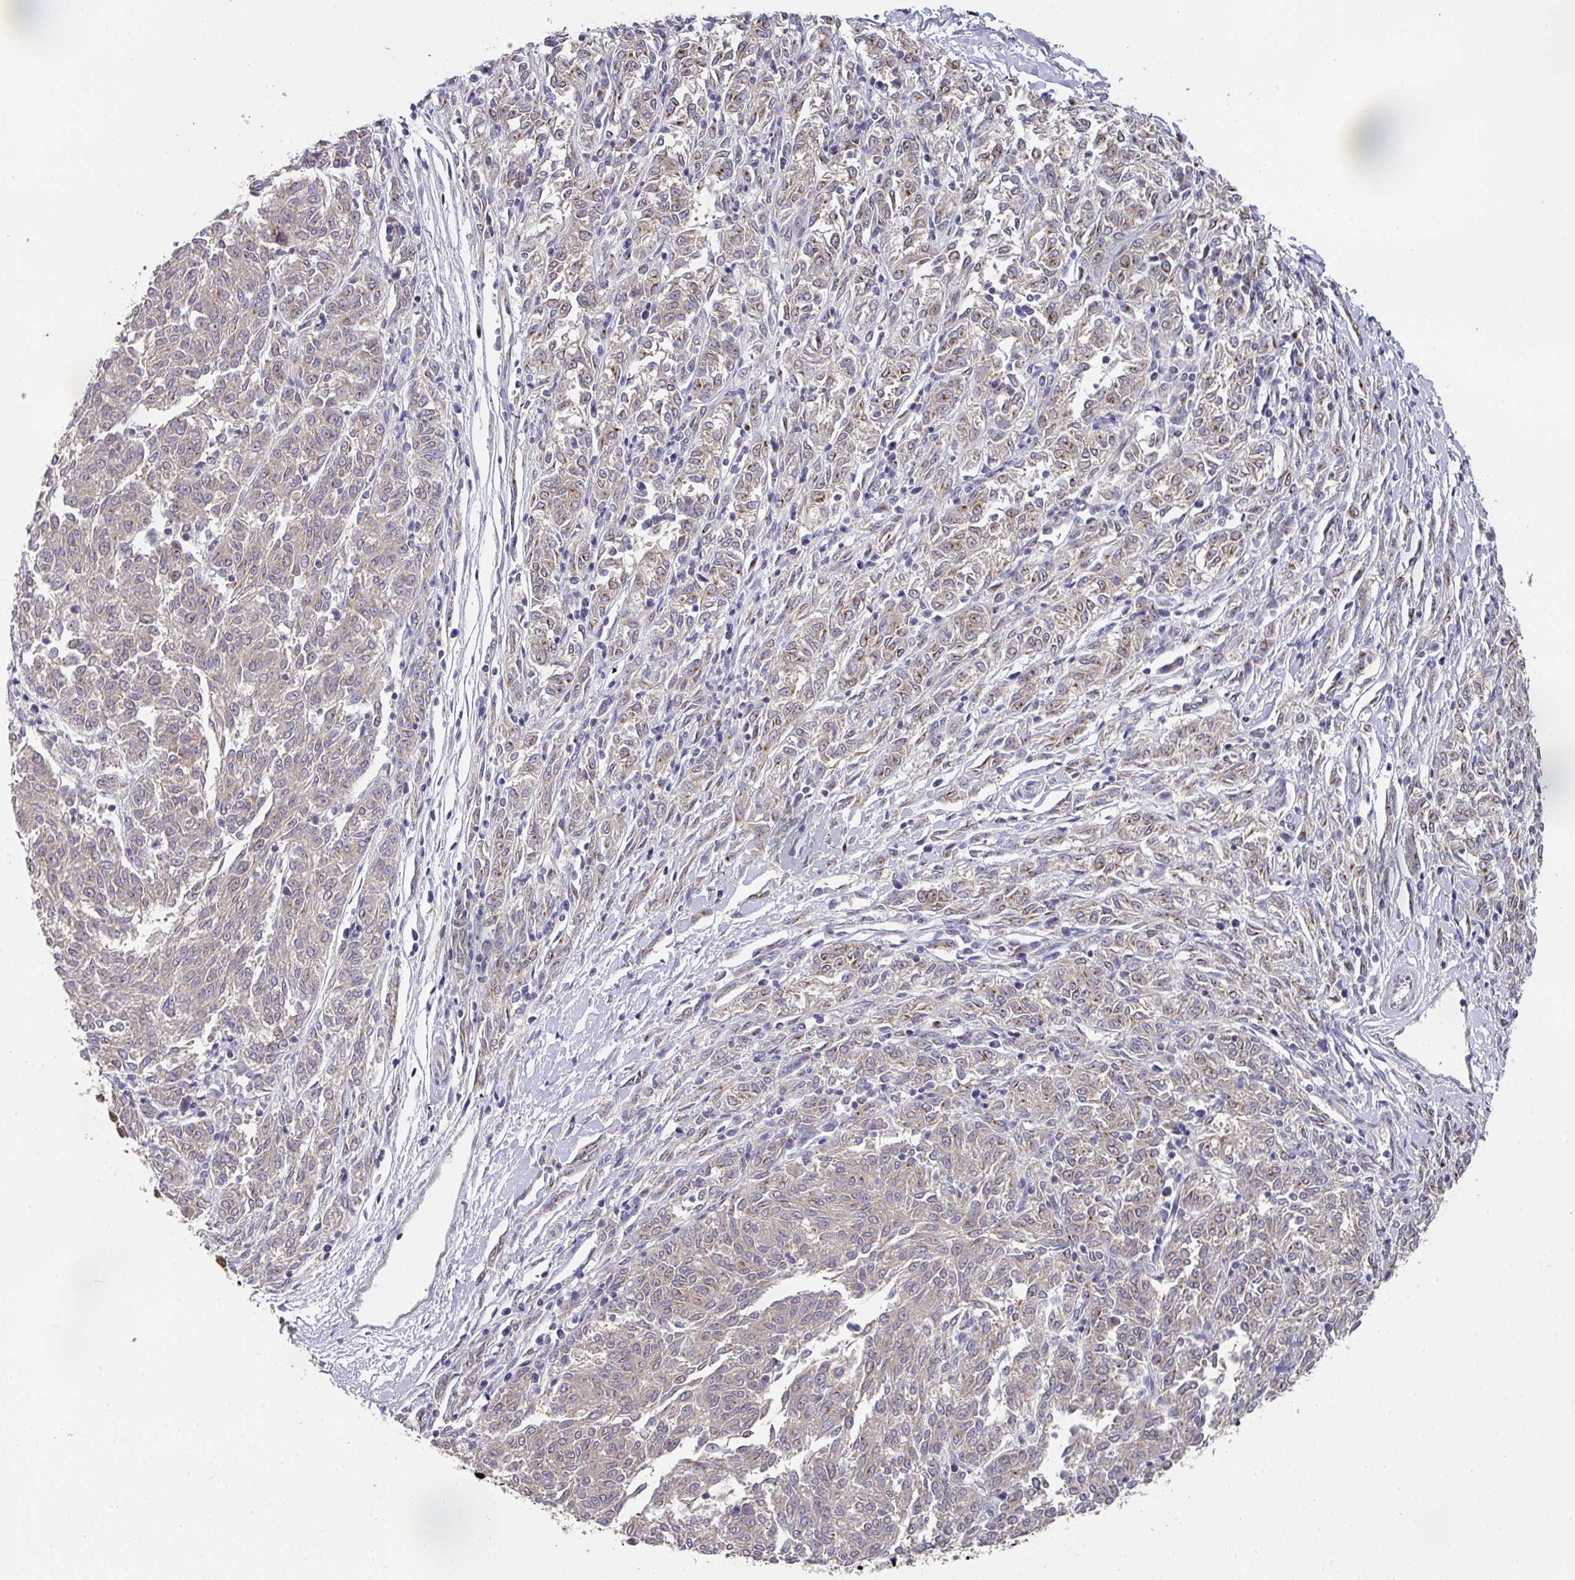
{"staining": {"intensity": "weak", "quantity": "<25%", "location": "cytoplasmic/membranous"}, "tissue": "melanoma", "cell_type": "Tumor cells", "image_type": "cancer", "snomed": [{"axis": "morphology", "description": "Malignant melanoma, NOS"}, {"axis": "topography", "description": "Skin"}], "caption": "Malignant melanoma was stained to show a protein in brown. There is no significant expression in tumor cells.", "gene": "C18orf25", "patient": {"sex": "female", "age": 72}}